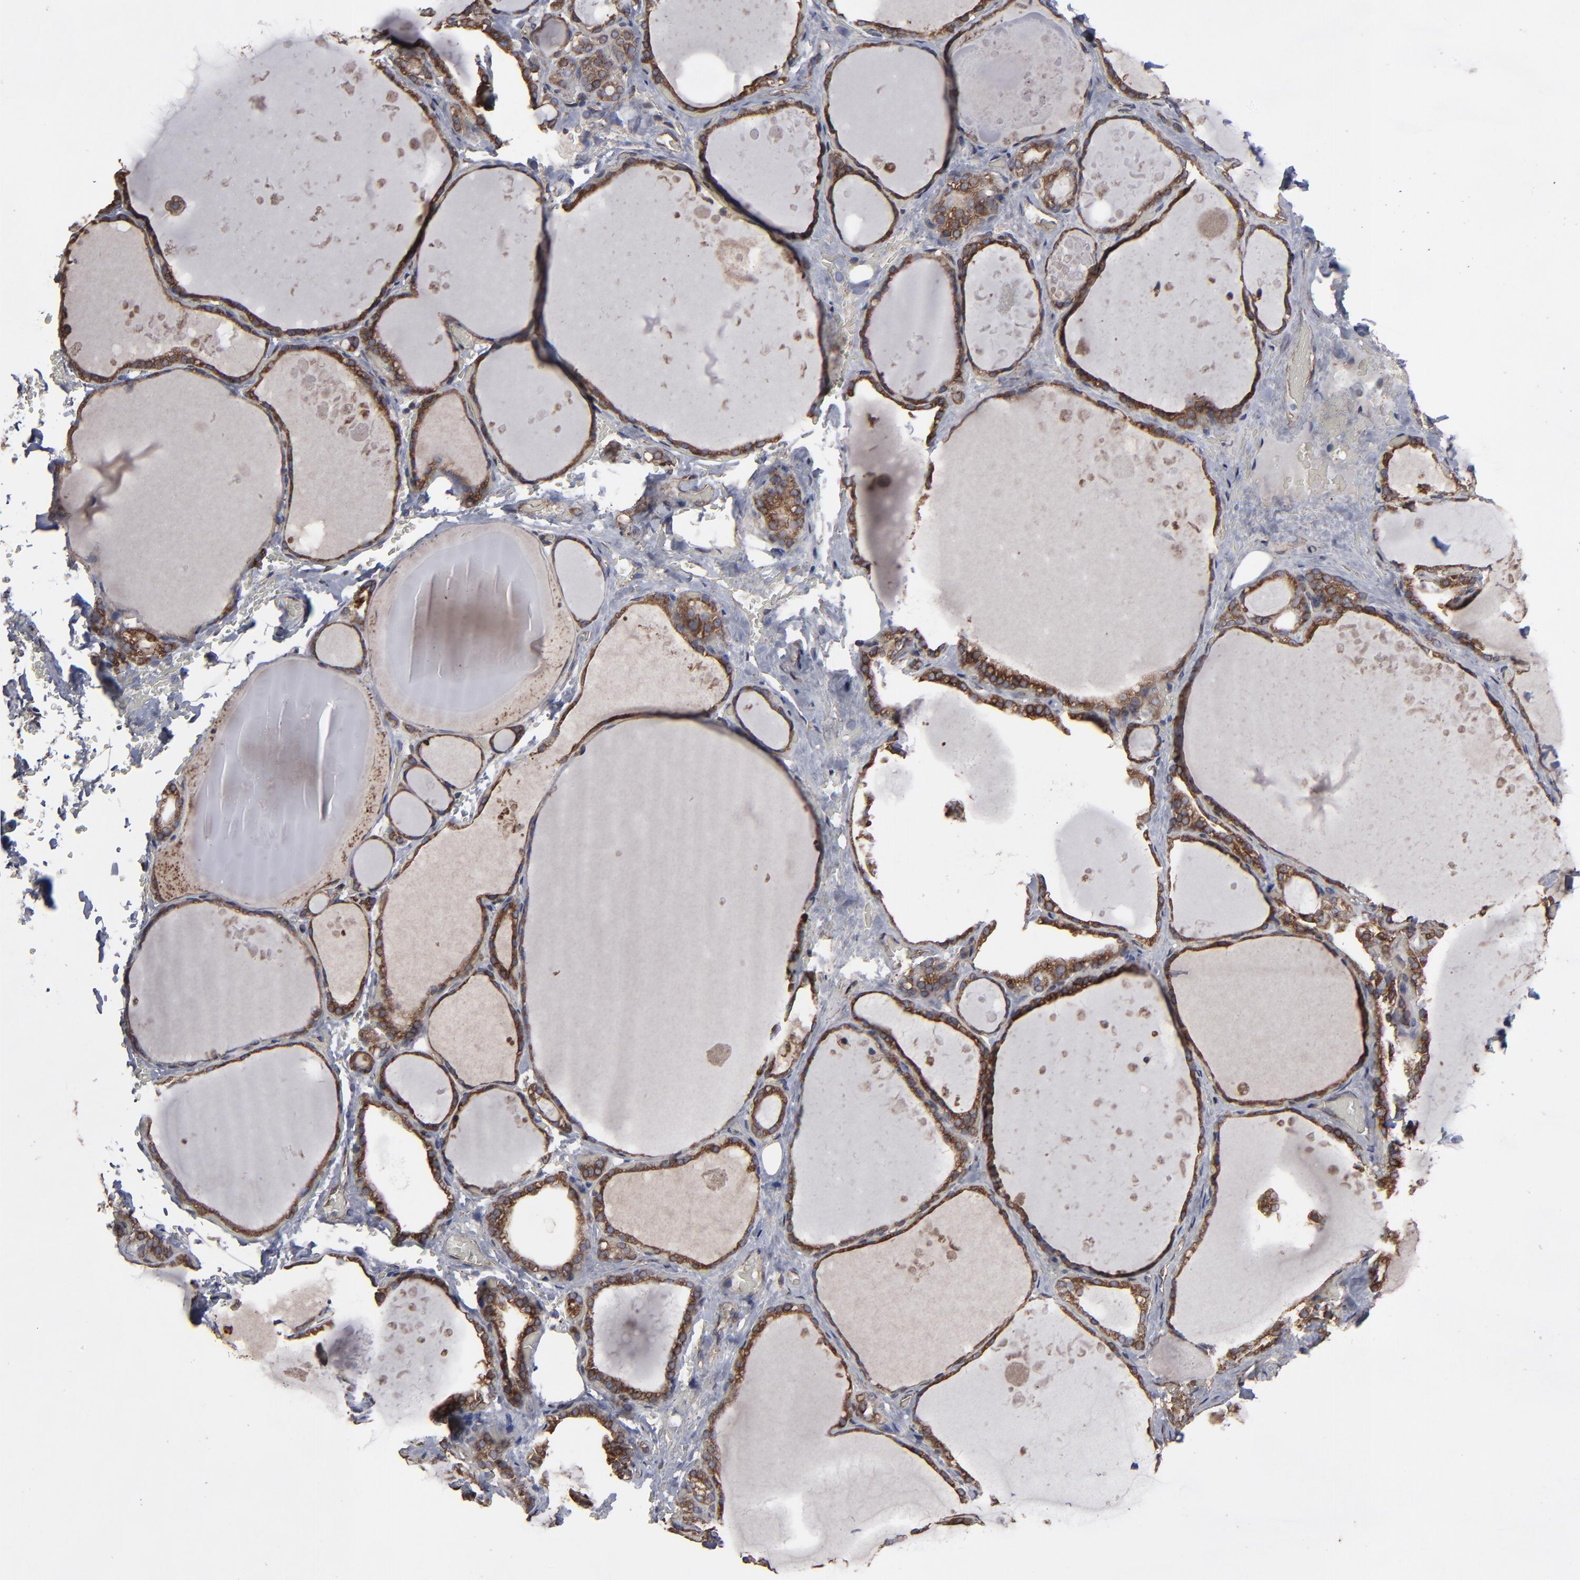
{"staining": {"intensity": "moderate", "quantity": ">75%", "location": "cytoplasmic/membranous"}, "tissue": "thyroid gland", "cell_type": "Glandular cells", "image_type": "normal", "snomed": [{"axis": "morphology", "description": "Normal tissue, NOS"}, {"axis": "topography", "description": "Thyroid gland"}], "caption": "Brown immunohistochemical staining in benign human thyroid gland reveals moderate cytoplasmic/membranous positivity in approximately >75% of glandular cells.", "gene": "CNIH1", "patient": {"sex": "male", "age": 61}}